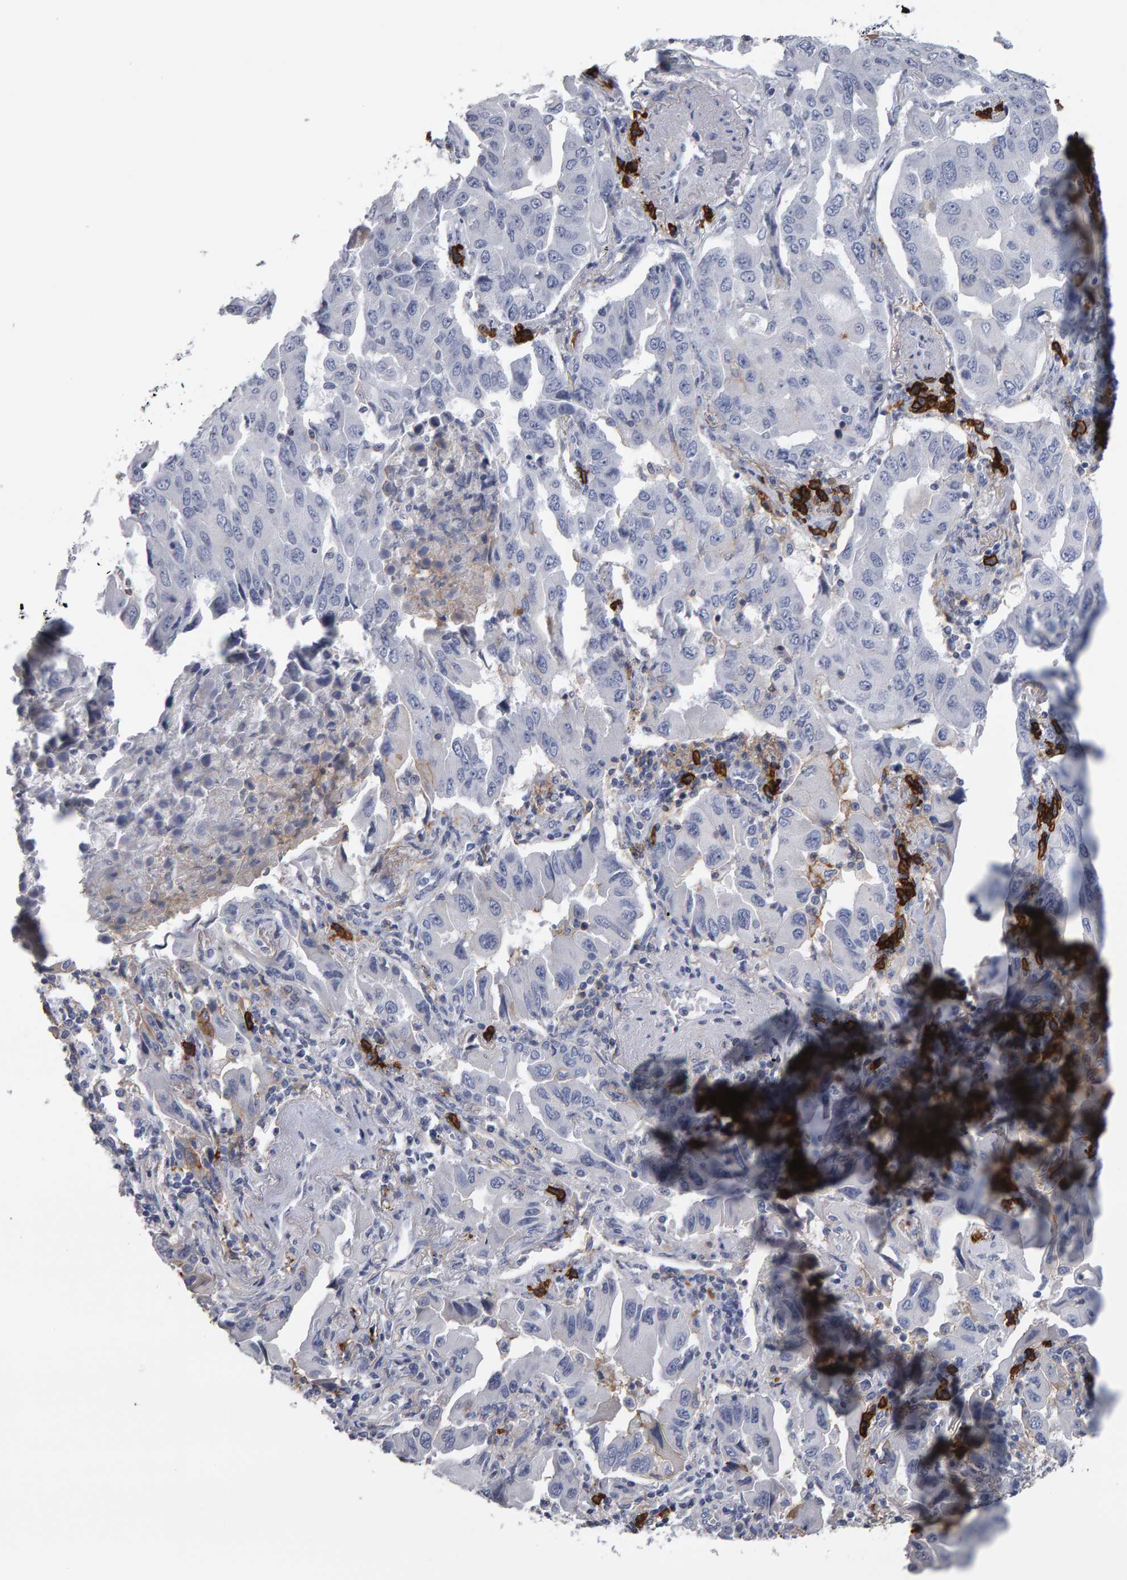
{"staining": {"intensity": "negative", "quantity": "none", "location": "none"}, "tissue": "lung cancer", "cell_type": "Tumor cells", "image_type": "cancer", "snomed": [{"axis": "morphology", "description": "Adenocarcinoma, NOS"}, {"axis": "topography", "description": "Lung"}], "caption": "IHC of lung cancer displays no staining in tumor cells.", "gene": "CD38", "patient": {"sex": "female", "age": 65}}